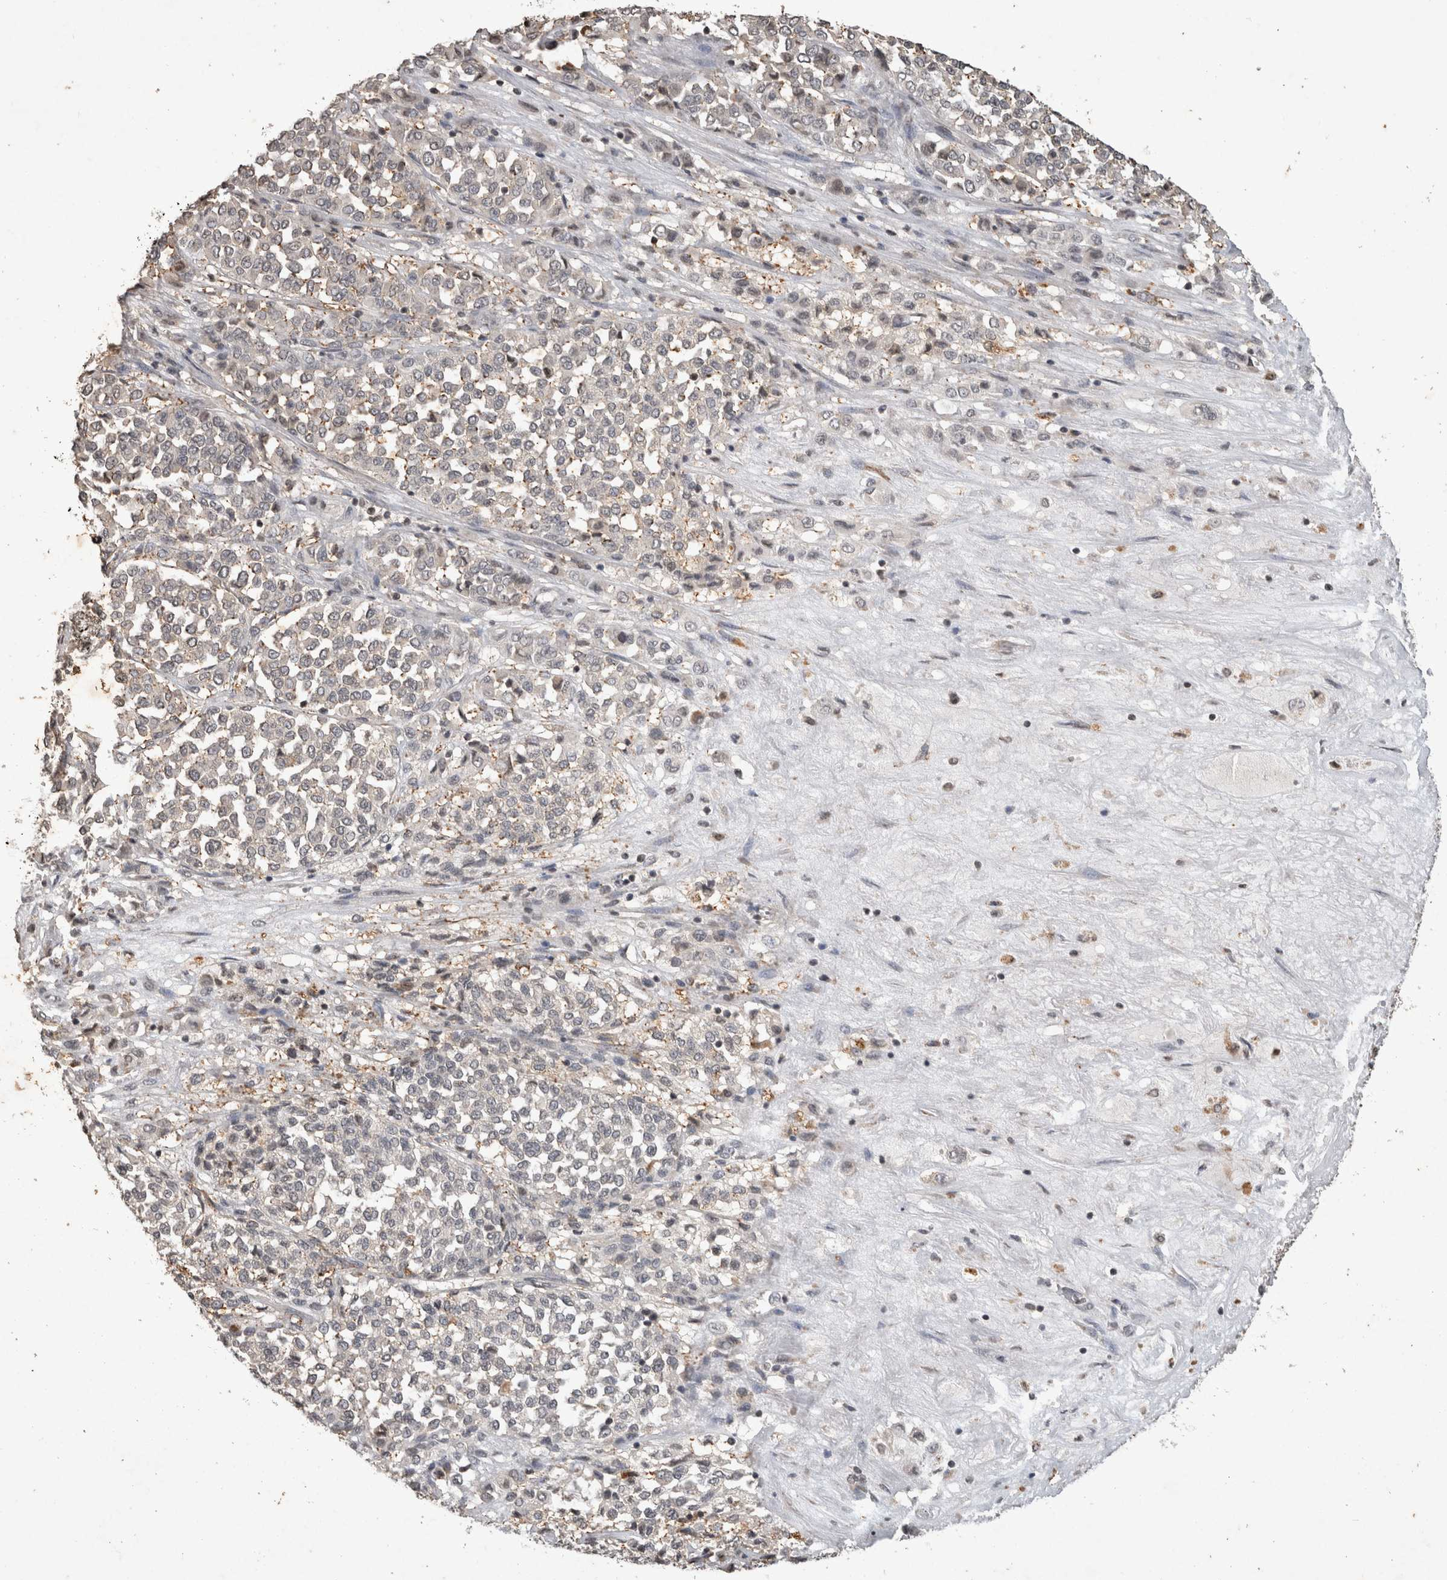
{"staining": {"intensity": "negative", "quantity": "none", "location": "none"}, "tissue": "melanoma", "cell_type": "Tumor cells", "image_type": "cancer", "snomed": [{"axis": "morphology", "description": "Malignant melanoma, Metastatic site"}, {"axis": "topography", "description": "Pancreas"}], "caption": "The photomicrograph shows no staining of tumor cells in melanoma.", "gene": "HRK", "patient": {"sex": "female", "age": 30}}